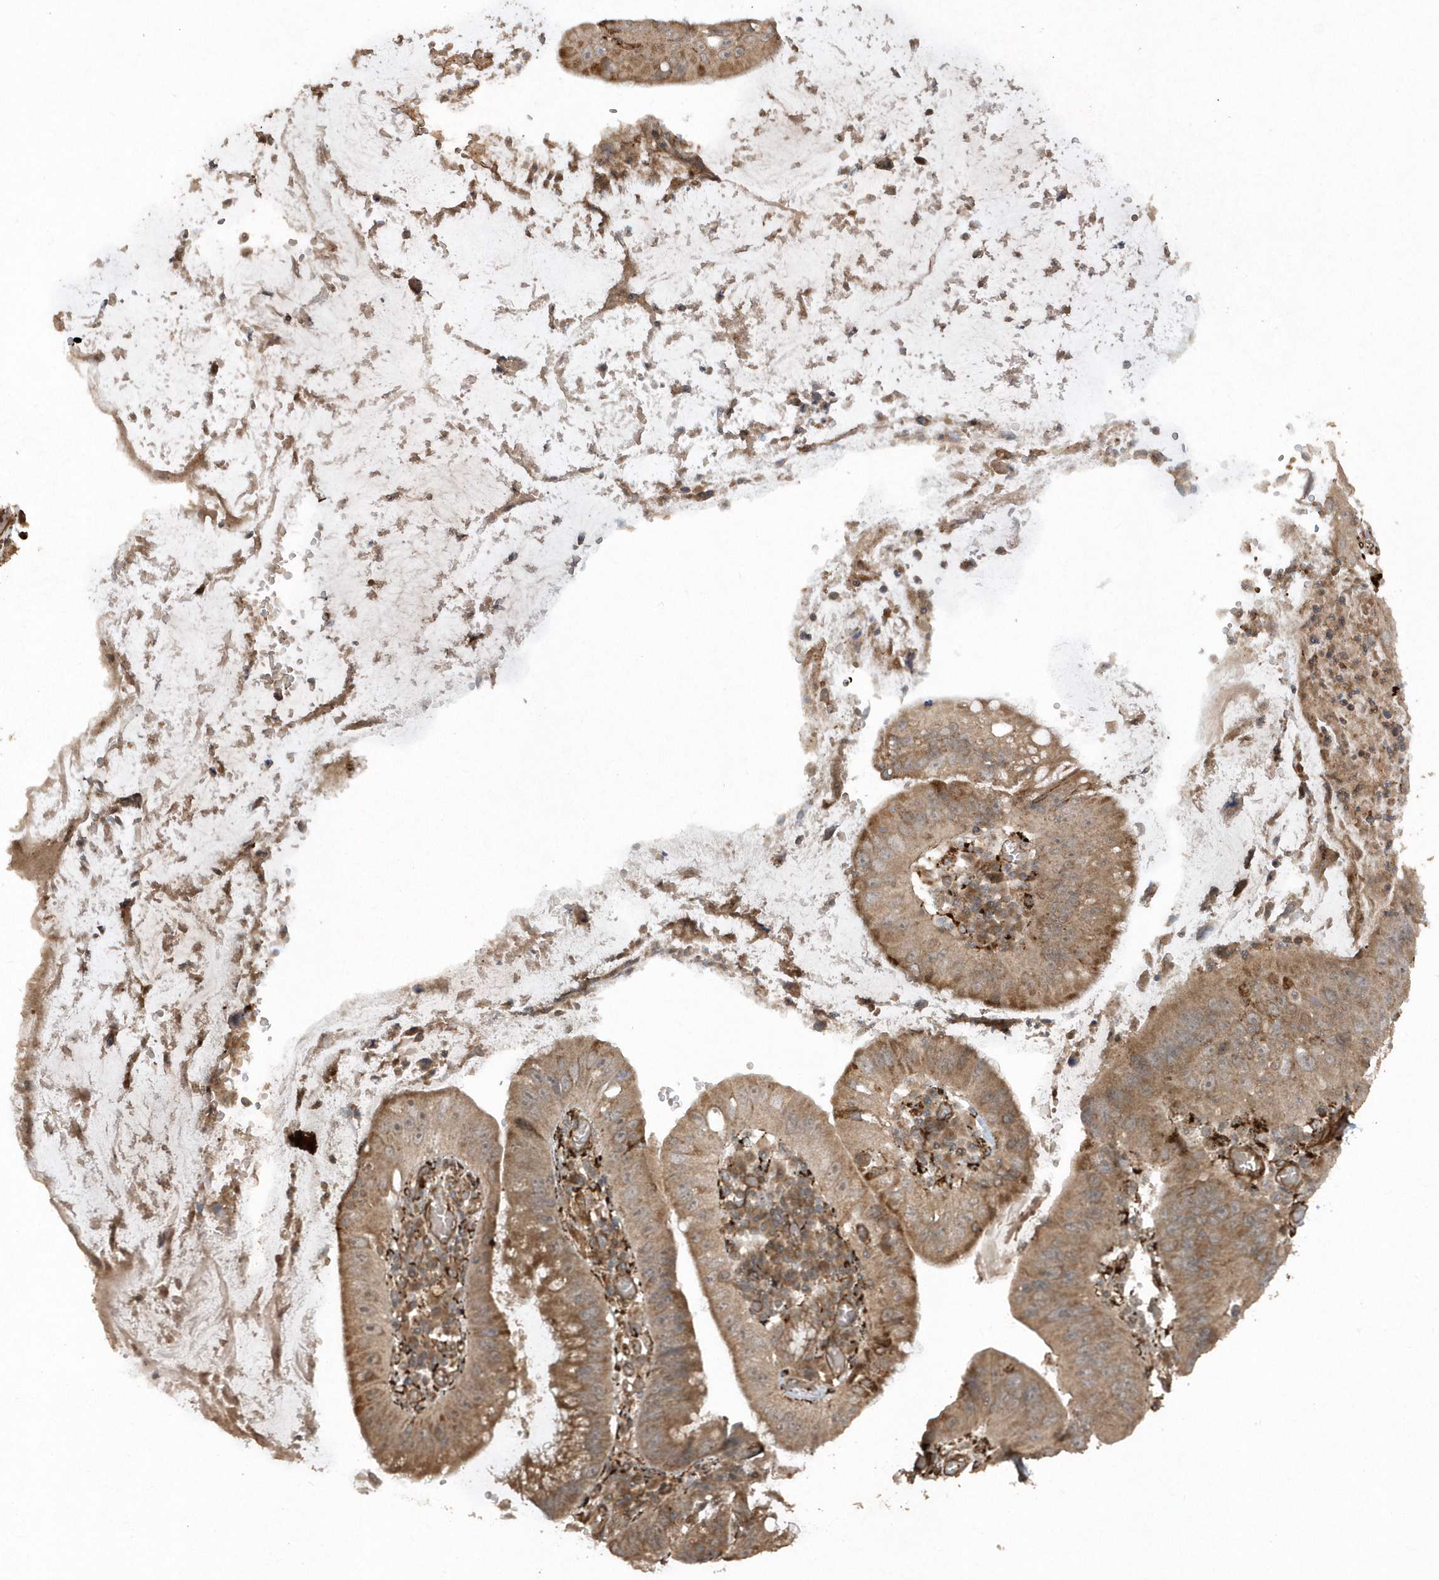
{"staining": {"intensity": "moderate", "quantity": ">75%", "location": "cytoplasmic/membranous"}, "tissue": "stomach cancer", "cell_type": "Tumor cells", "image_type": "cancer", "snomed": [{"axis": "morphology", "description": "Adenocarcinoma, NOS"}, {"axis": "topography", "description": "Stomach"}], "caption": "Adenocarcinoma (stomach) stained with DAB immunohistochemistry reveals medium levels of moderate cytoplasmic/membranous expression in about >75% of tumor cells. (Brightfield microscopy of DAB IHC at high magnification).", "gene": "AVPI1", "patient": {"sex": "male", "age": 59}}